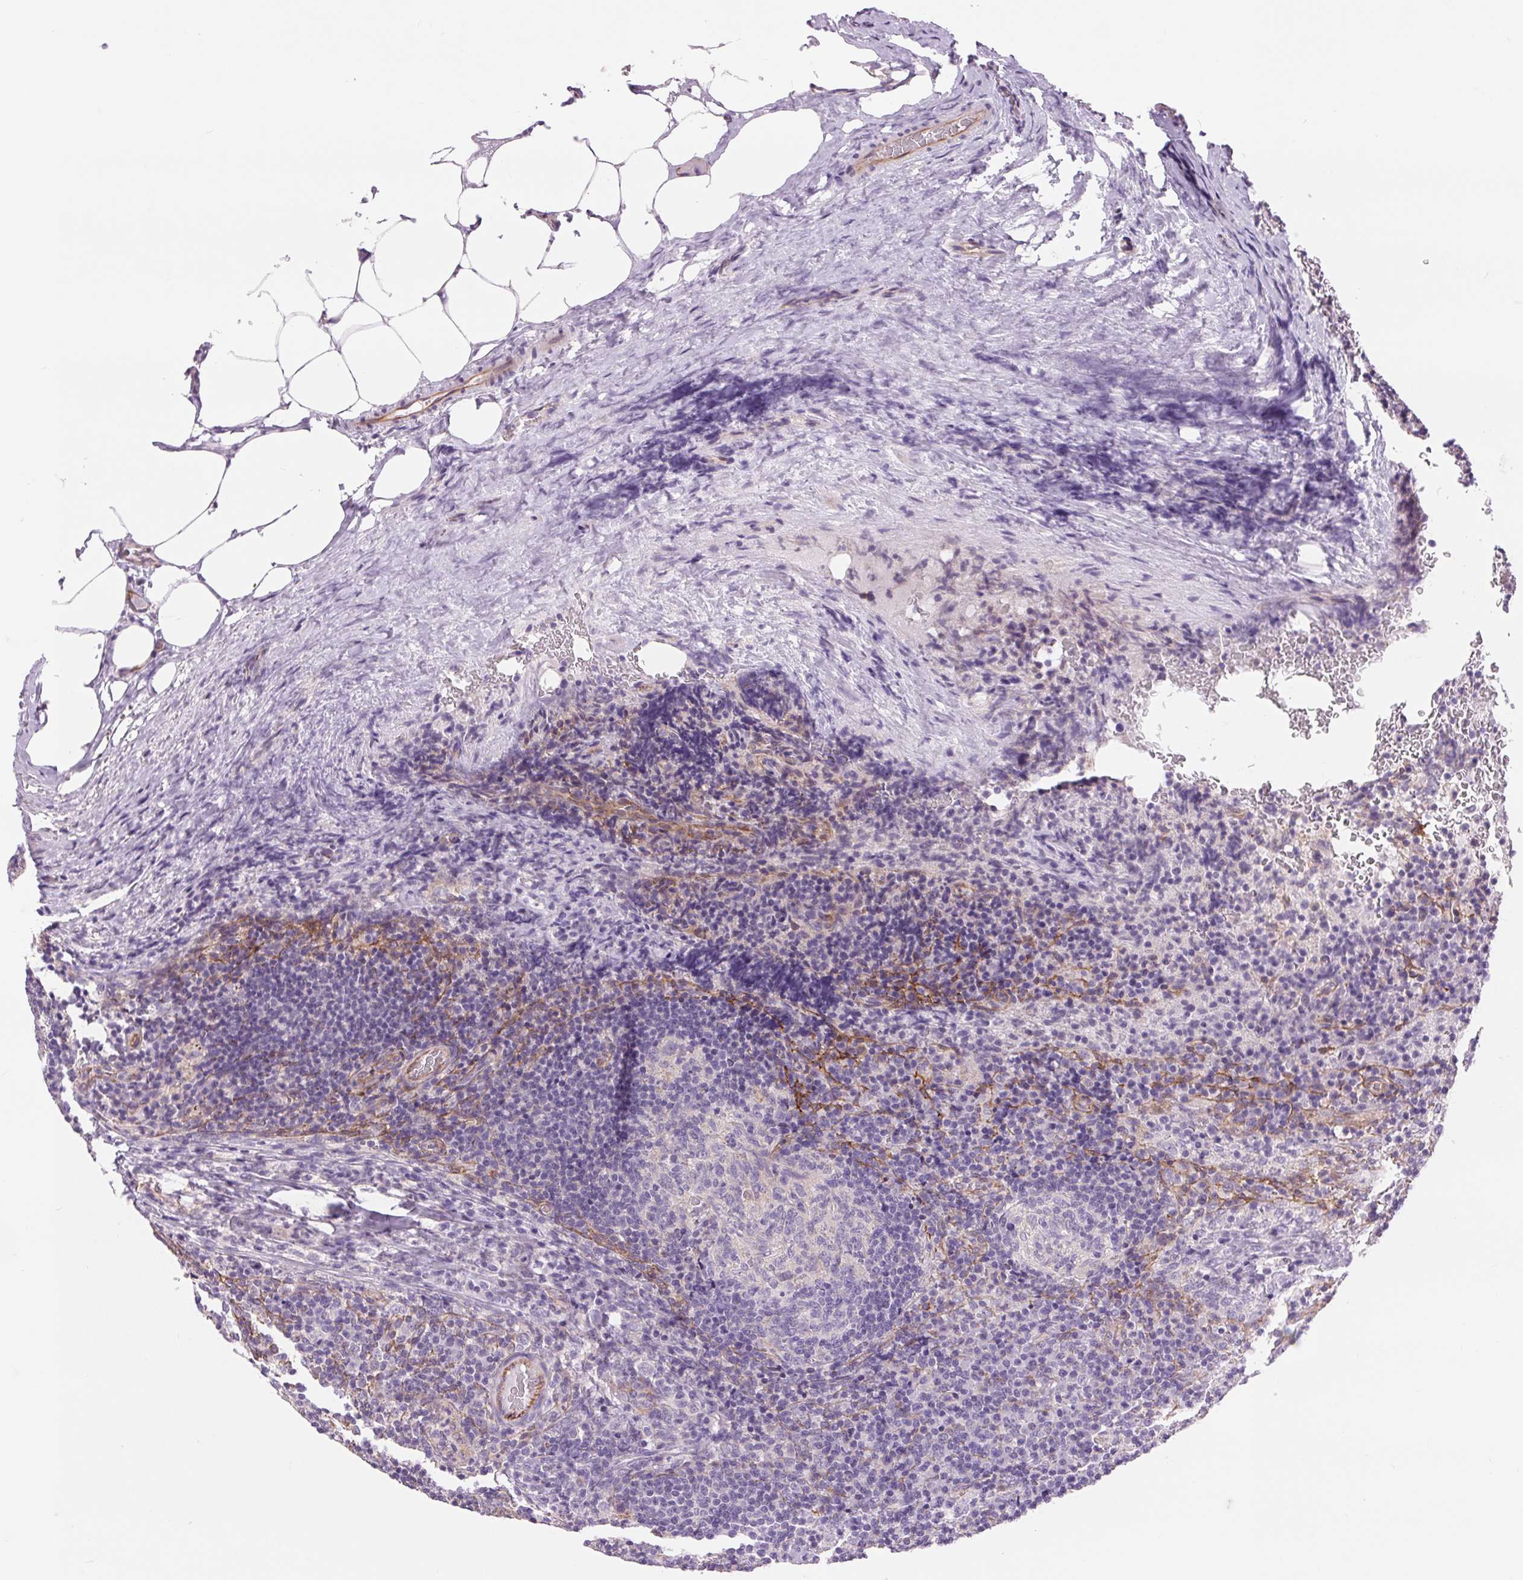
{"staining": {"intensity": "negative", "quantity": "none", "location": "none"}, "tissue": "lymph node", "cell_type": "Germinal center cells", "image_type": "normal", "snomed": [{"axis": "morphology", "description": "Normal tissue, NOS"}, {"axis": "topography", "description": "Lymph node"}], "caption": "DAB (3,3'-diaminobenzidine) immunohistochemical staining of normal human lymph node exhibits no significant positivity in germinal center cells.", "gene": "DIXDC1", "patient": {"sex": "male", "age": 67}}